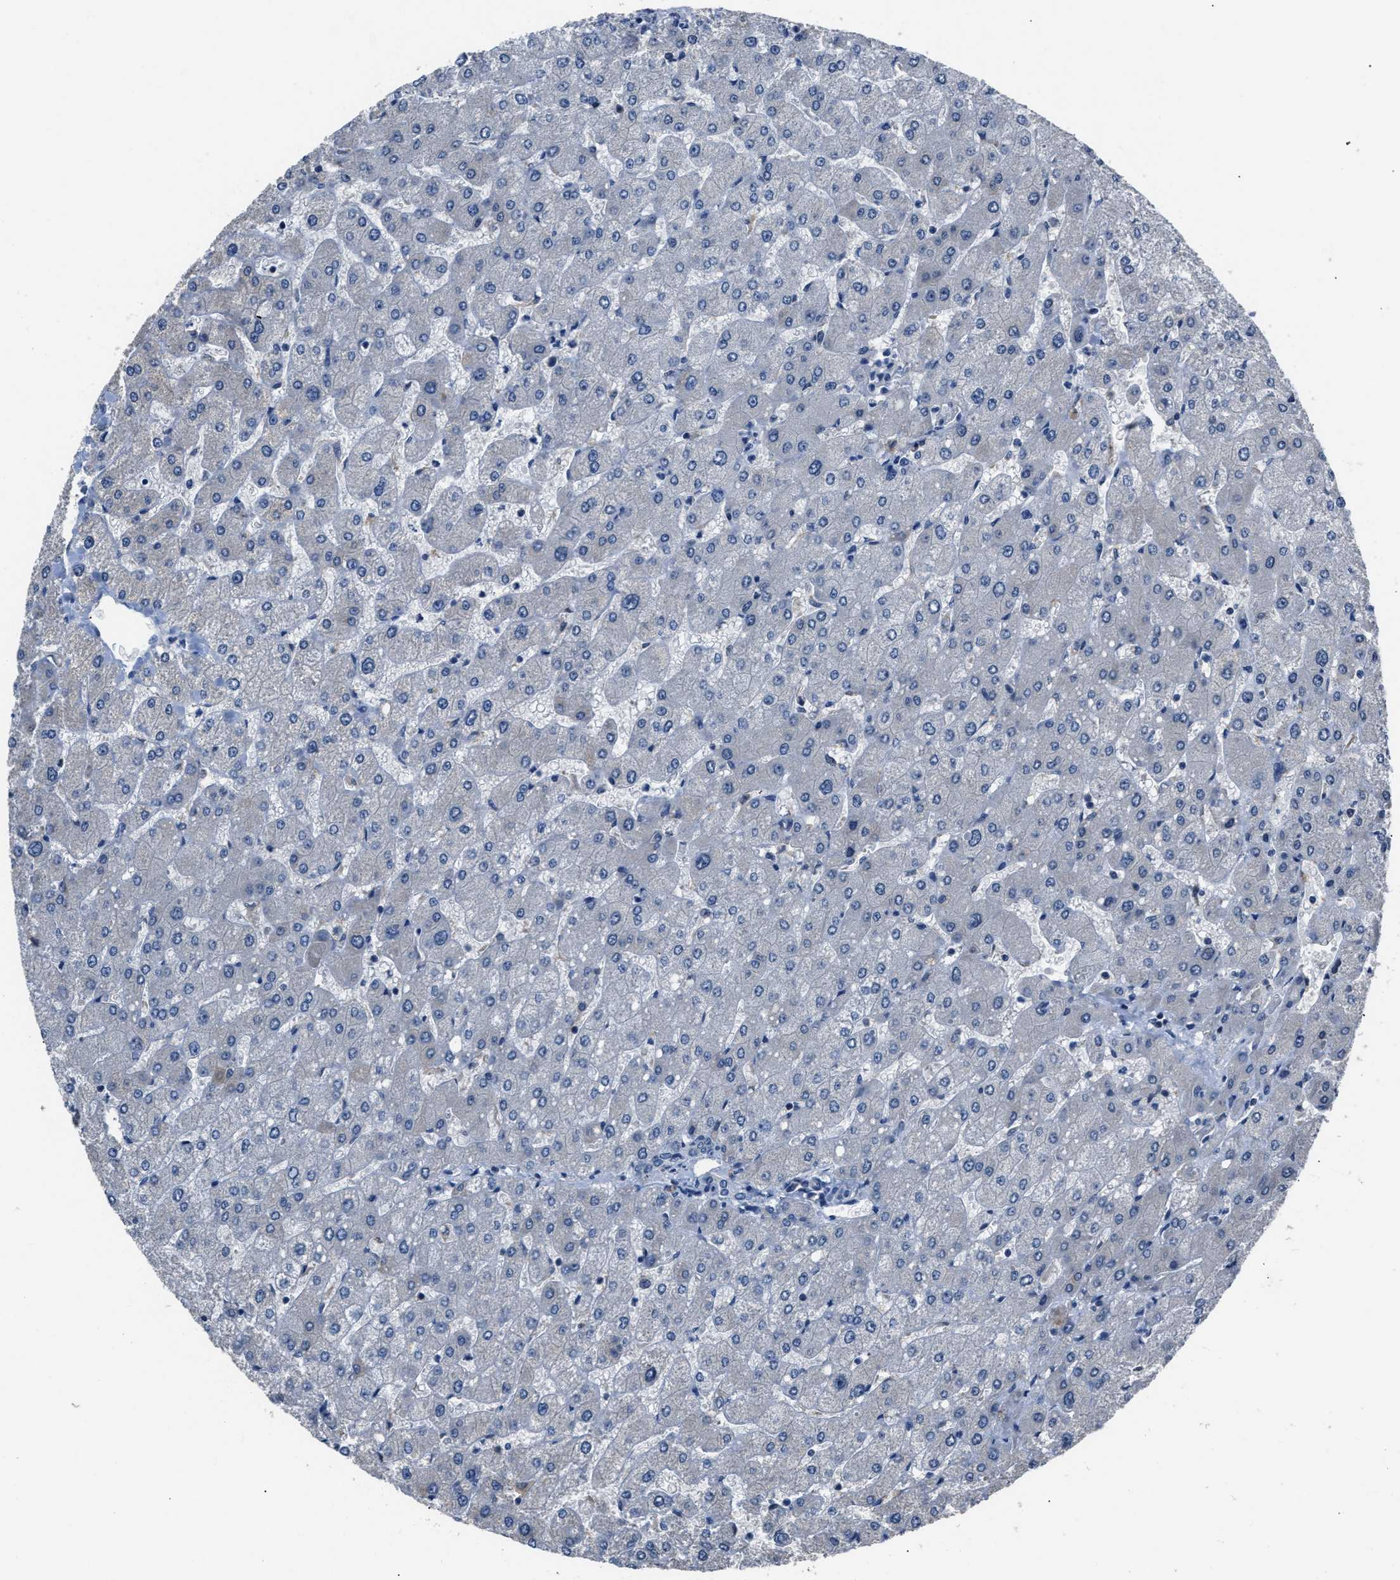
{"staining": {"intensity": "negative", "quantity": "none", "location": "none"}, "tissue": "liver", "cell_type": "Cholangiocytes", "image_type": "normal", "snomed": [{"axis": "morphology", "description": "Normal tissue, NOS"}, {"axis": "topography", "description": "Liver"}], "caption": "Micrograph shows no protein positivity in cholangiocytes of normal liver. (Stains: DAB (3,3'-diaminobenzidine) immunohistochemistry with hematoxylin counter stain, Microscopy: brightfield microscopy at high magnification).", "gene": "ABCC9", "patient": {"sex": "male", "age": 55}}